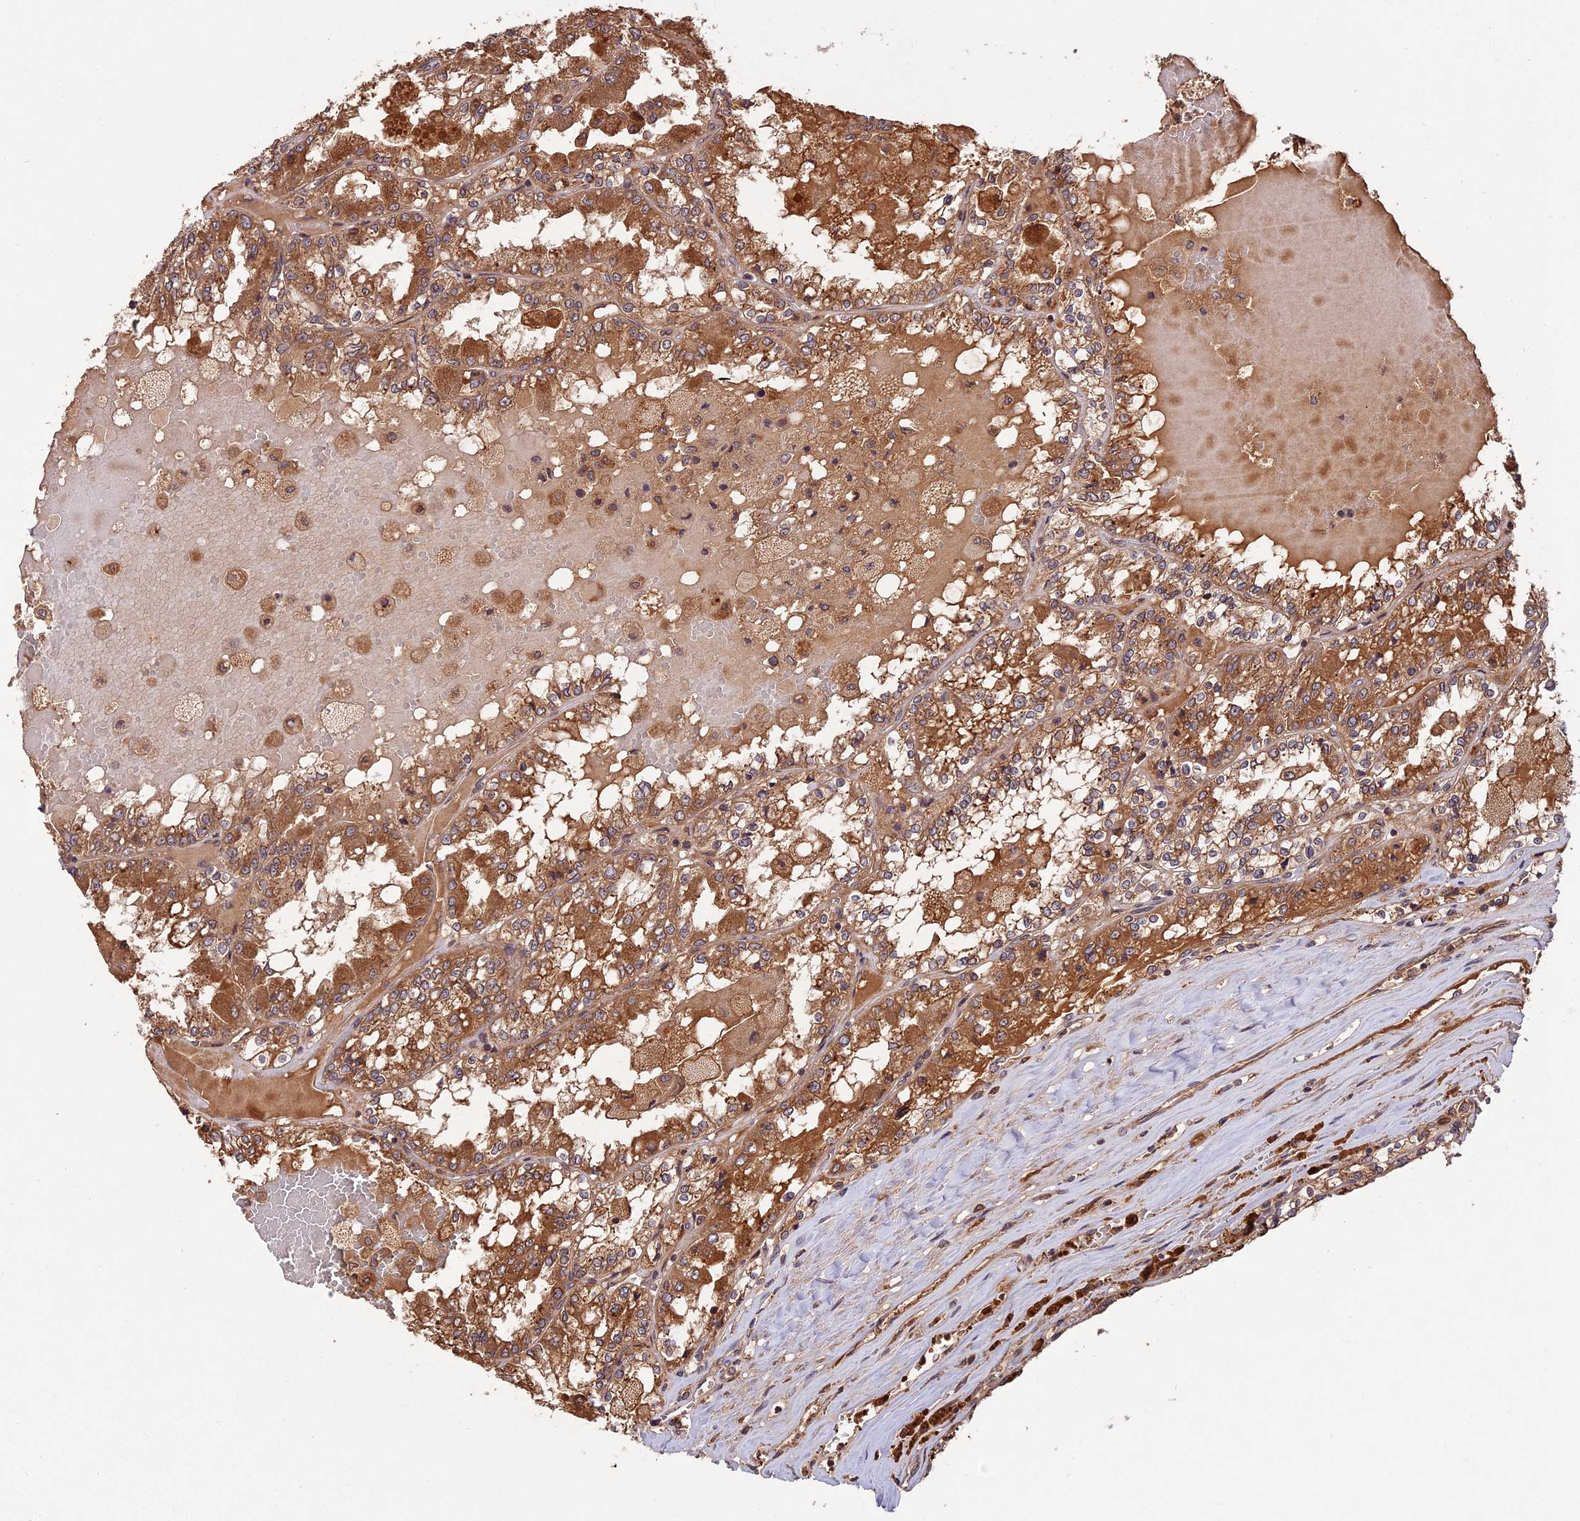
{"staining": {"intensity": "moderate", "quantity": ">75%", "location": "cytoplasmic/membranous"}, "tissue": "renal cancer", "cell_type": "Tumor cells", "image_type": "cancer", "snomed": [{"axis": "morphology", "description": "Adenocarcinoma, NOS"}, {"axis": "topography", "description": "Kidney"}], "caption": "Tumor cells reveal moderate cytoplasmic/membranous staining in approximately >75% of cells in adenocarcinoma (renal). The staining is performed using DAB brown chromogen to label protein expression. The nuclei are counter-stained blue using hematoxylin.", "gene": "CHAC1", "patient": {"sex": "female", "age": 56}}